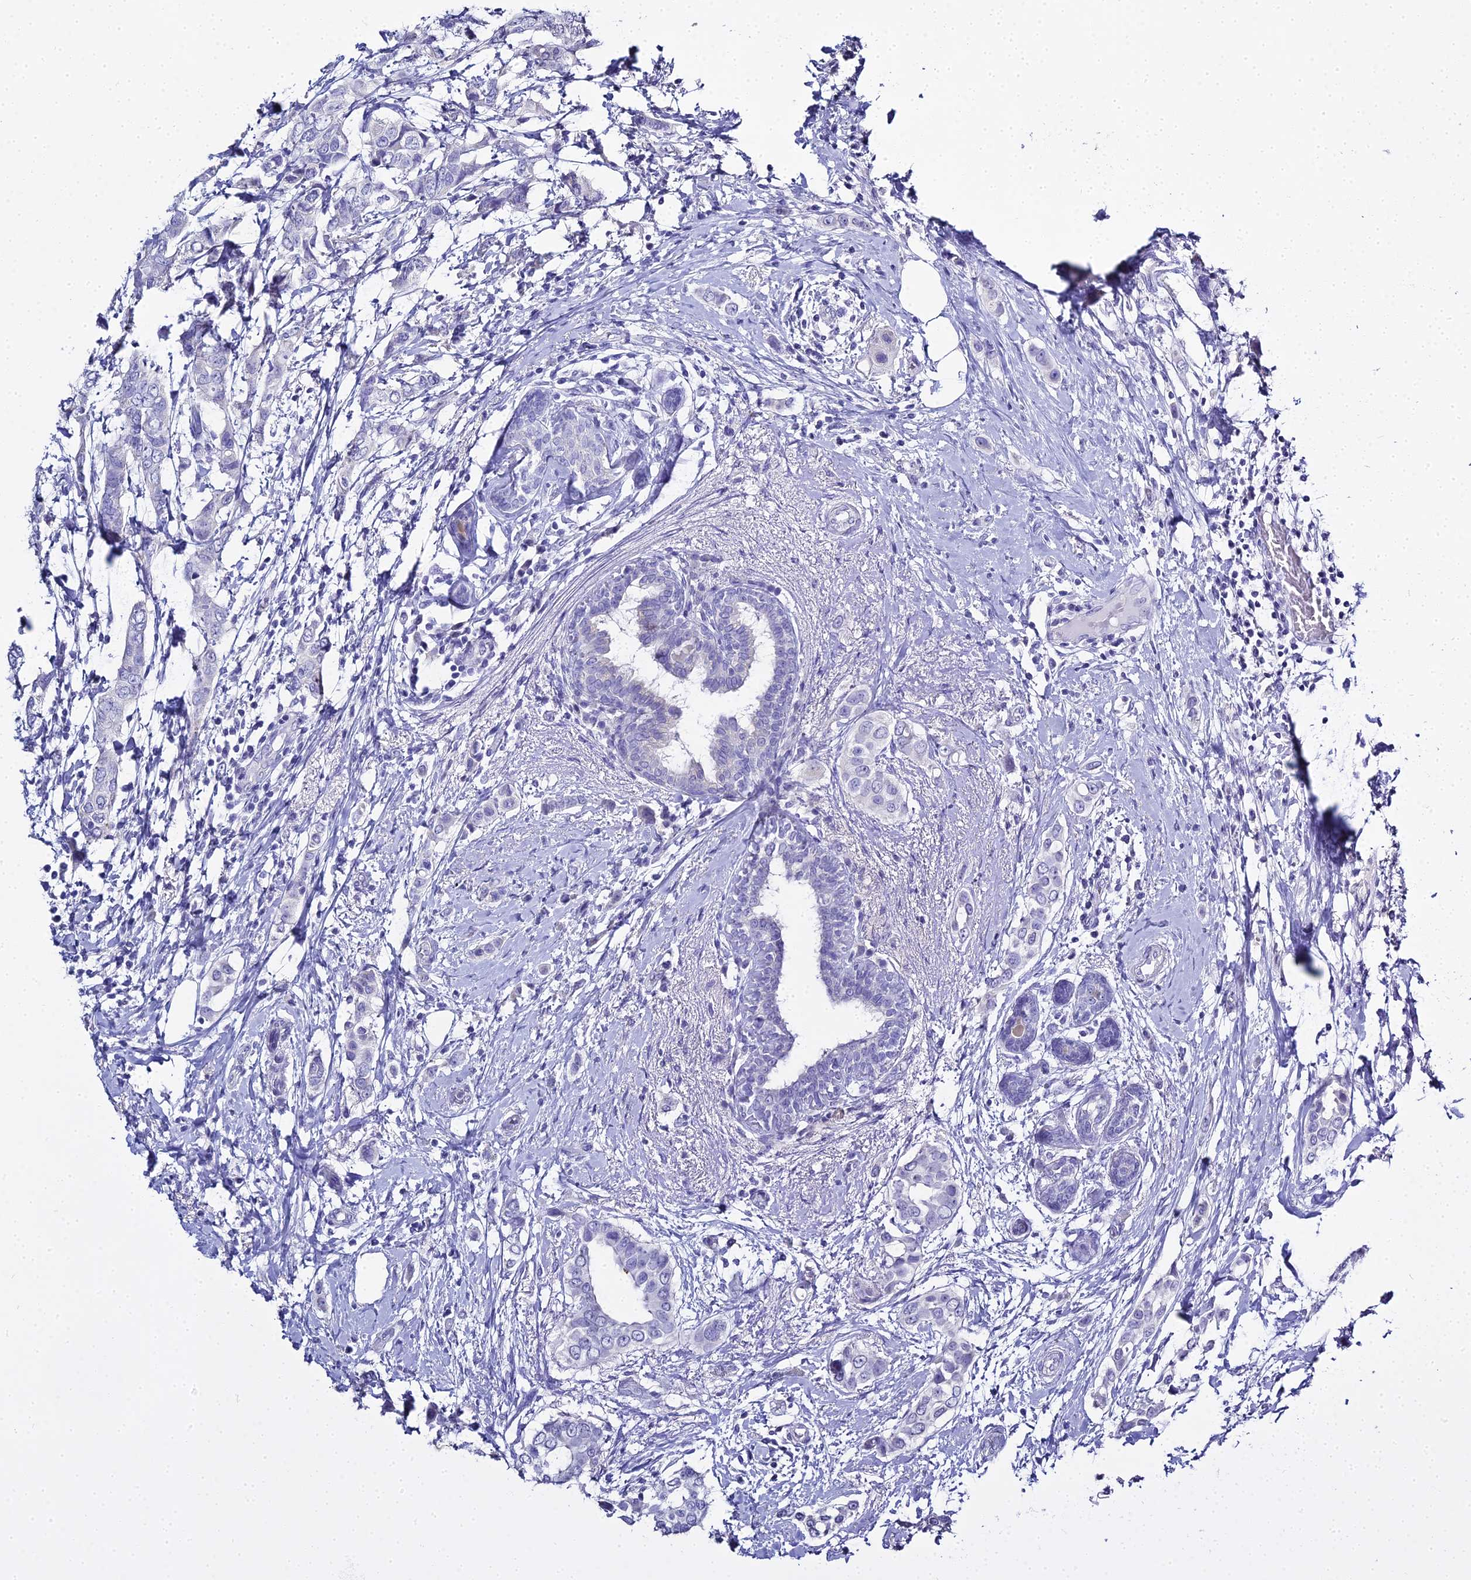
{"staining": {"intensity": "negative", "quantity": "none", "location": "none"}, "tissue": "breast cancer", "cell_type": "Tumor cells", "image_type": "cancer", "snomed": [{"axis": "morphology", "description": "Lobular carcinoma"}, {"axis": "topography", "description": "Breast"}], "caption": "DAB immunohistochemical staining of human breast cancer exhibits no significant expression in tumor cells. Nuclei are stained in blue.", "gene": "S100A7", "patient": {"sex": "female", "age": 51}}